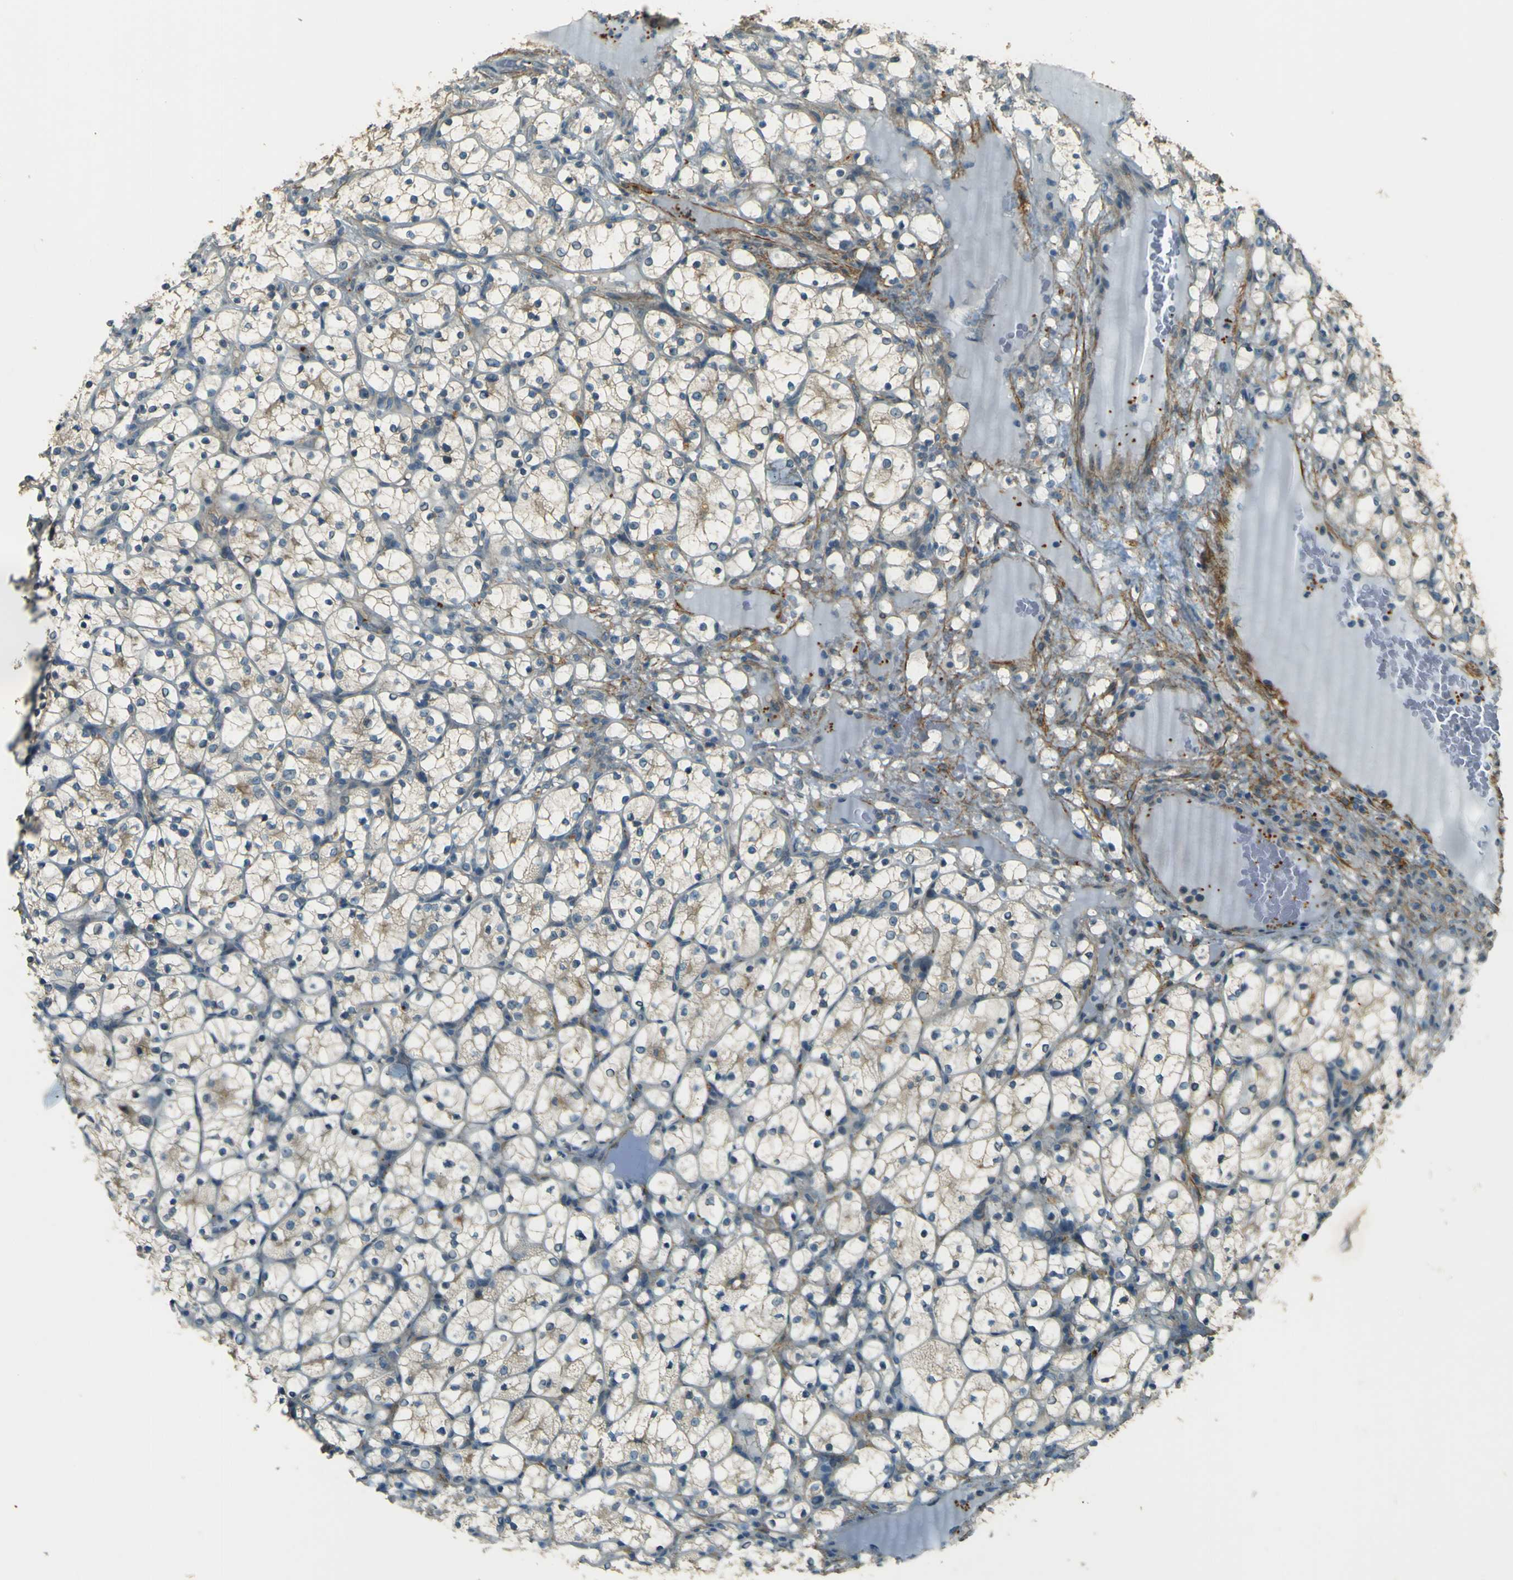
{"staining": {"intensity": "weak", "quantity": "<25%", "location": "cytoplasmic/membranous"}, "tissue": "renal cancer", "cell_type": "Tumor cells", "image_type": "cancer", "snomed": [{"axis": "morphology", "description": "Adenocarcinoma, NOS"}, {"axis": "topography", "description": "Kidney"}], "caption": "Adenocarcinoma (renal) stained for a protein using IHC demonstrates no positivity tumor cells.", "gene": "NEXN", "patient": {"sex": "female", "age": 69}}